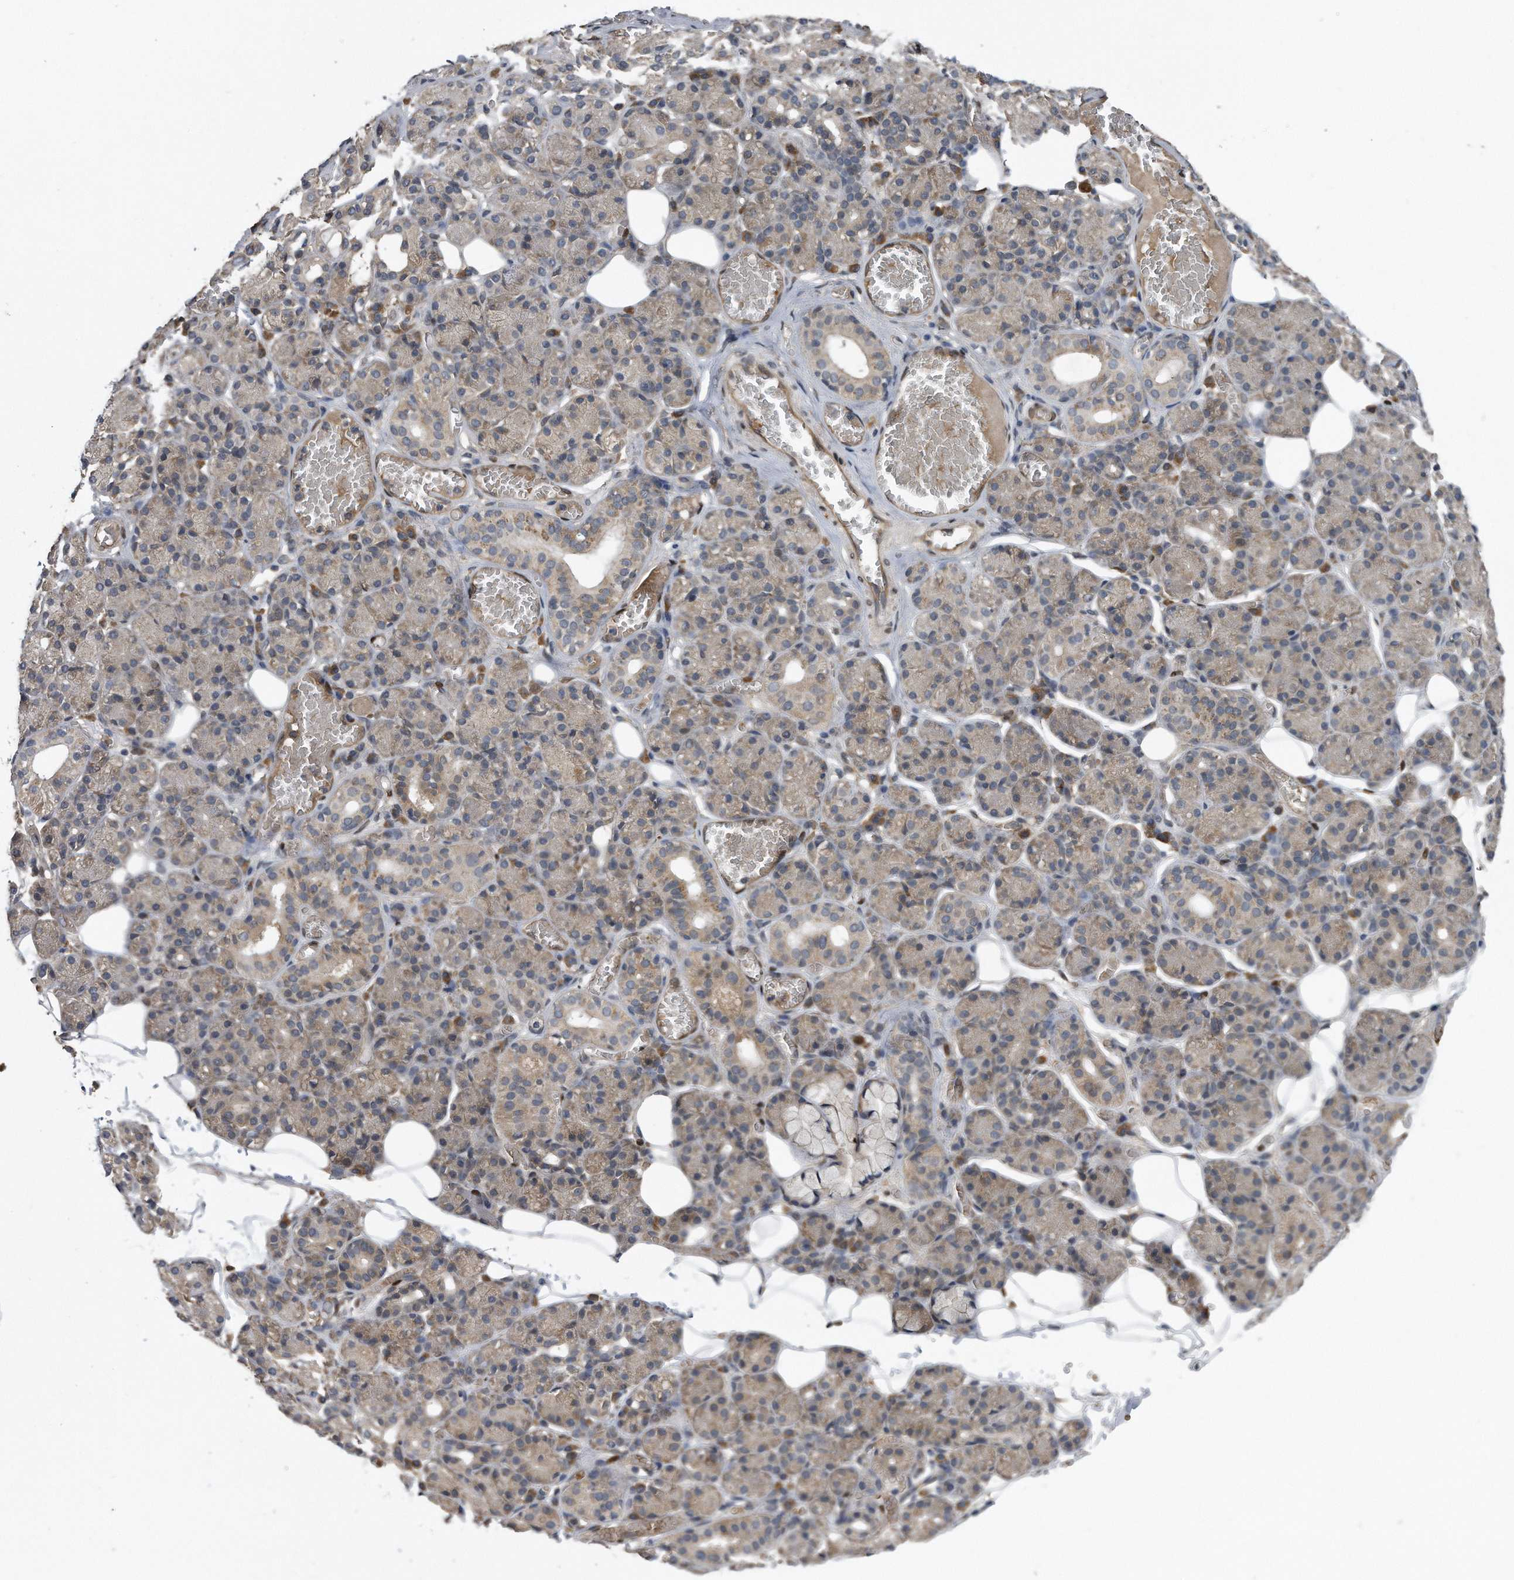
{"staining": {"intensity": "weak", "quantity": "25%-75%", "location": "cytoplasmic/membranous"}, "tissue": "salivary gland", "cell_type": "Glandular cells", "image_type": "normal", "snomed": [{"axis": "morphology", "description": "Normal tissue, NOS"}, {"axis": "topography", "description": "Salivary gland"}], "caption": "This is a histology image of immunohistochemistry (IHC) staining of benign salivary gland, which shows weak staining in the cytoplasmic/membranous of glandular cells.", "gene": "ZNF79", "patient": {"sex": "male", "age": 63}}